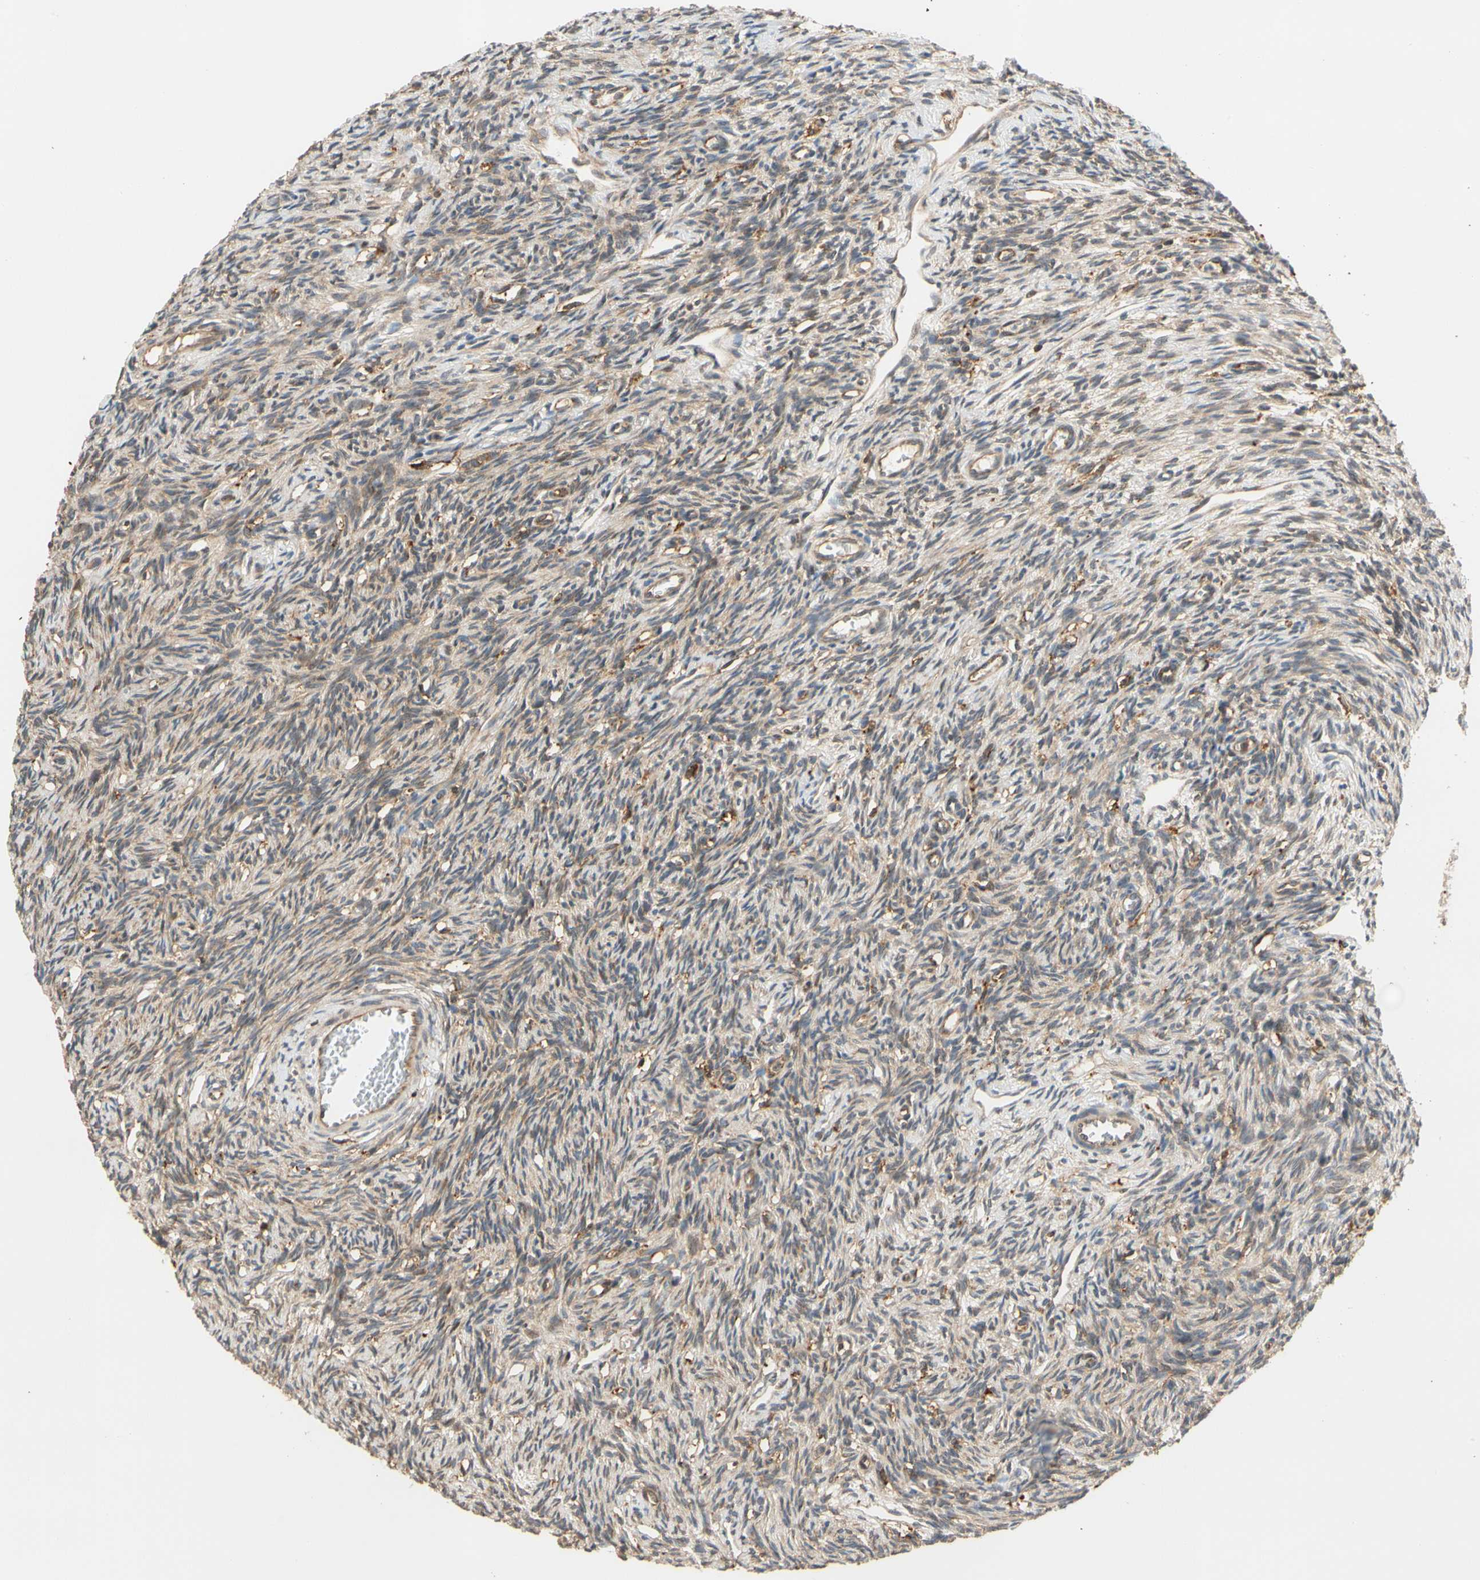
{"staining": {"intensity": "weak", "quantity": ">75%", "location": "cytoplasmic/membranous"}, "tissue": "ovary", "cell_type": "Follicle cells", "image_type": "normal", "snomed": [{"axis": "morphology", "description": "Normal tissue, NOS"}, {"axis": "topography", "description": "Ovary"}], "caption": "Follicle cells demonstrate low levels of weak cytoplasmic/membranous positivity in about >75% of cells in normal human ovary.", "gene": "ANKHD1", "patient": {"sex": "female", "age": 33}}